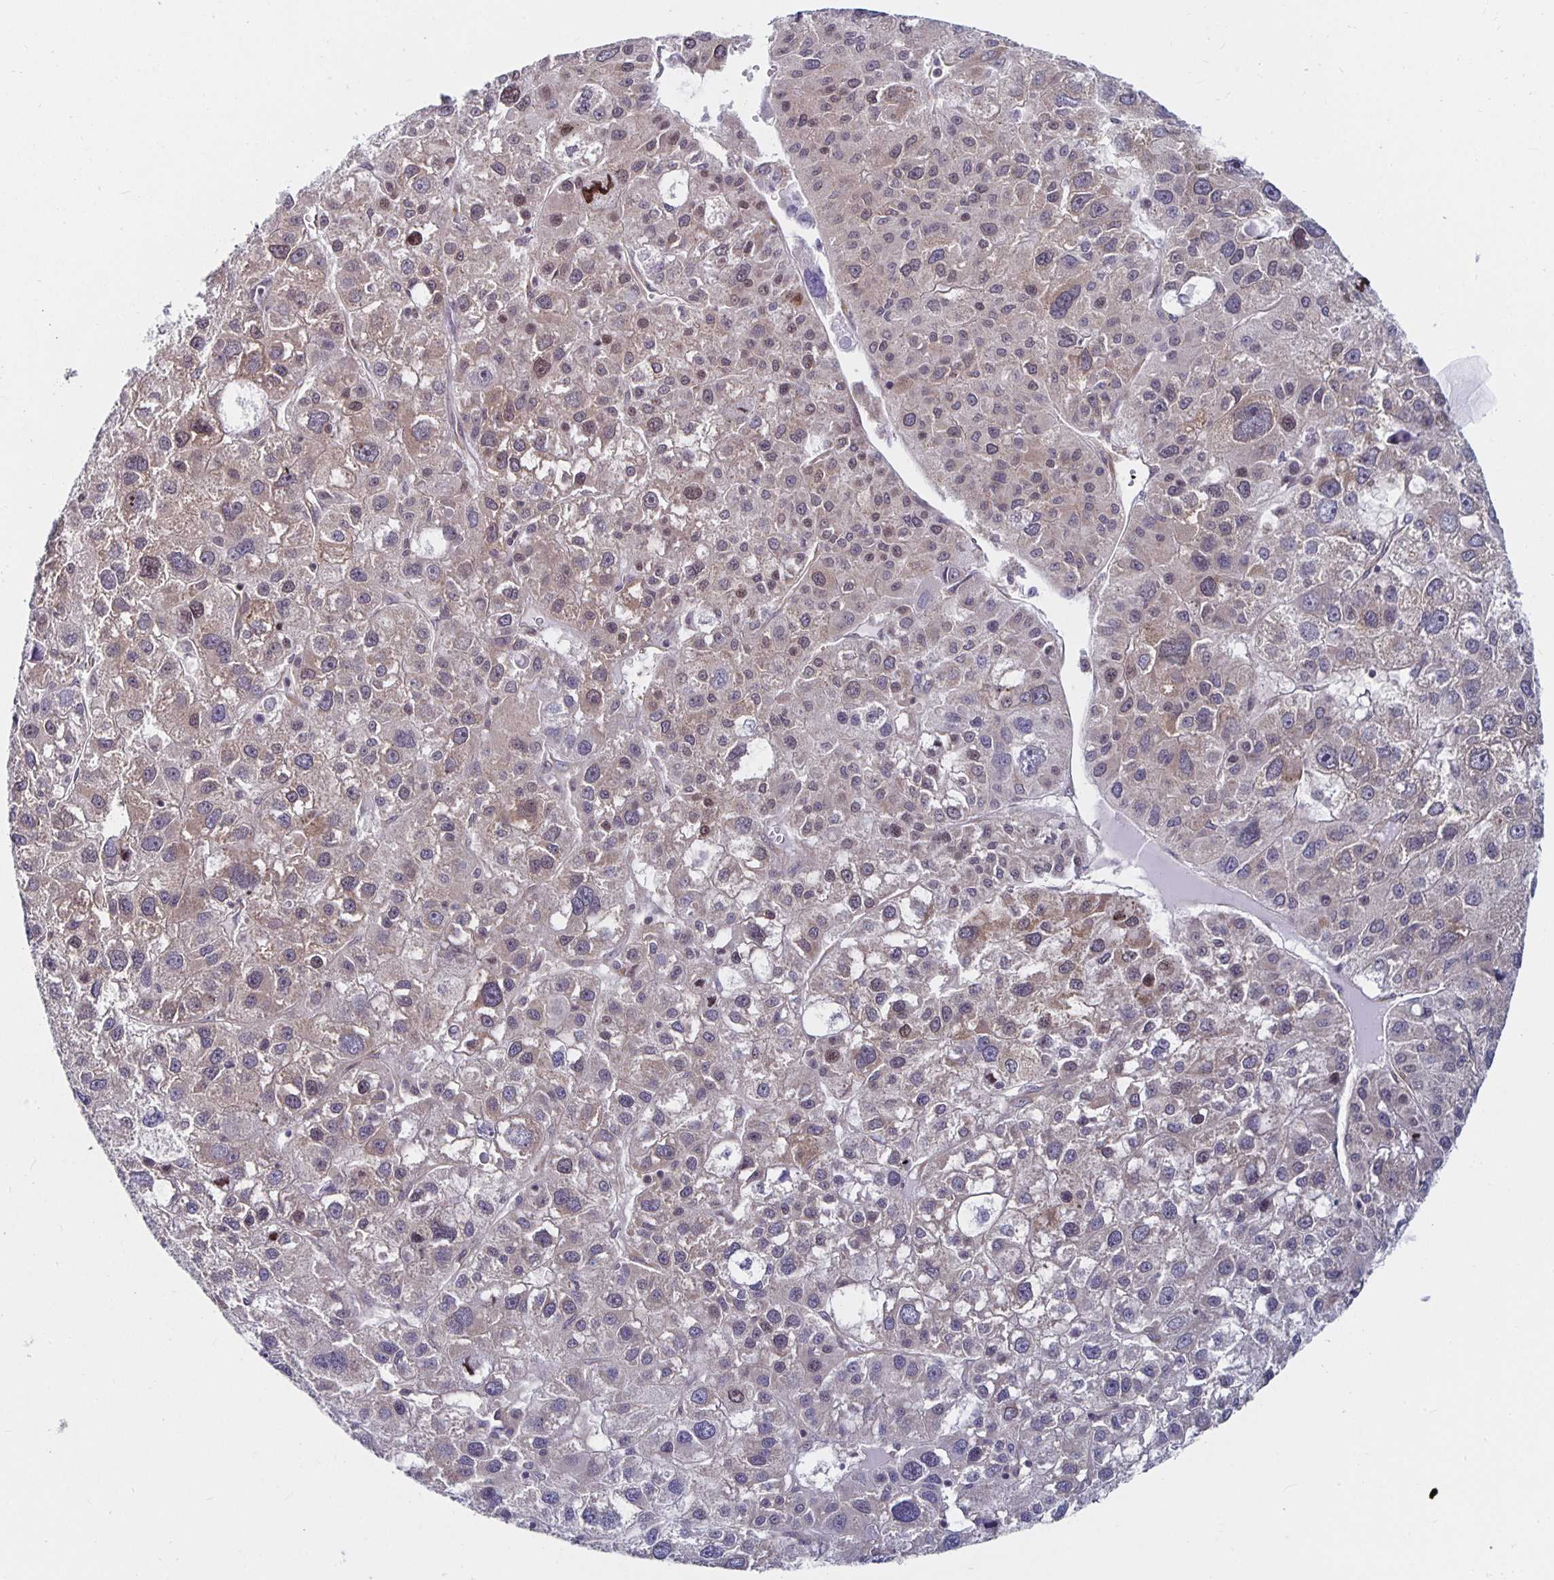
{"staining": {"intensity": "weak", "quantity": "<25%", "location": "nuclear"}, "tissue": "liver cancer", "cell_type": "Tumor cells", "image_type": "cancer", "snomed": [{"axis": "morphology", "description": "Carcinoma, Hepatocellular, NOS"}, {"axis": "topography", "description": "Liver"}], "caption": "Immunohistochemistry (IHC) image of neoplastic tissue: human liver hepatocellular carcinoma stained with DAB (3,3'-diaminobenzidine) exhibits no significant protein positivity in tumor cells. The staining was performed using DAB (3,3'-diaminobenzidine) to visualize the protein expression in brown, while the nuclei were stained in blue with hematoxylin (Magnification: 20x).", "gene": "PDAP1", "patient": {"sex": "male", "age": 73}}